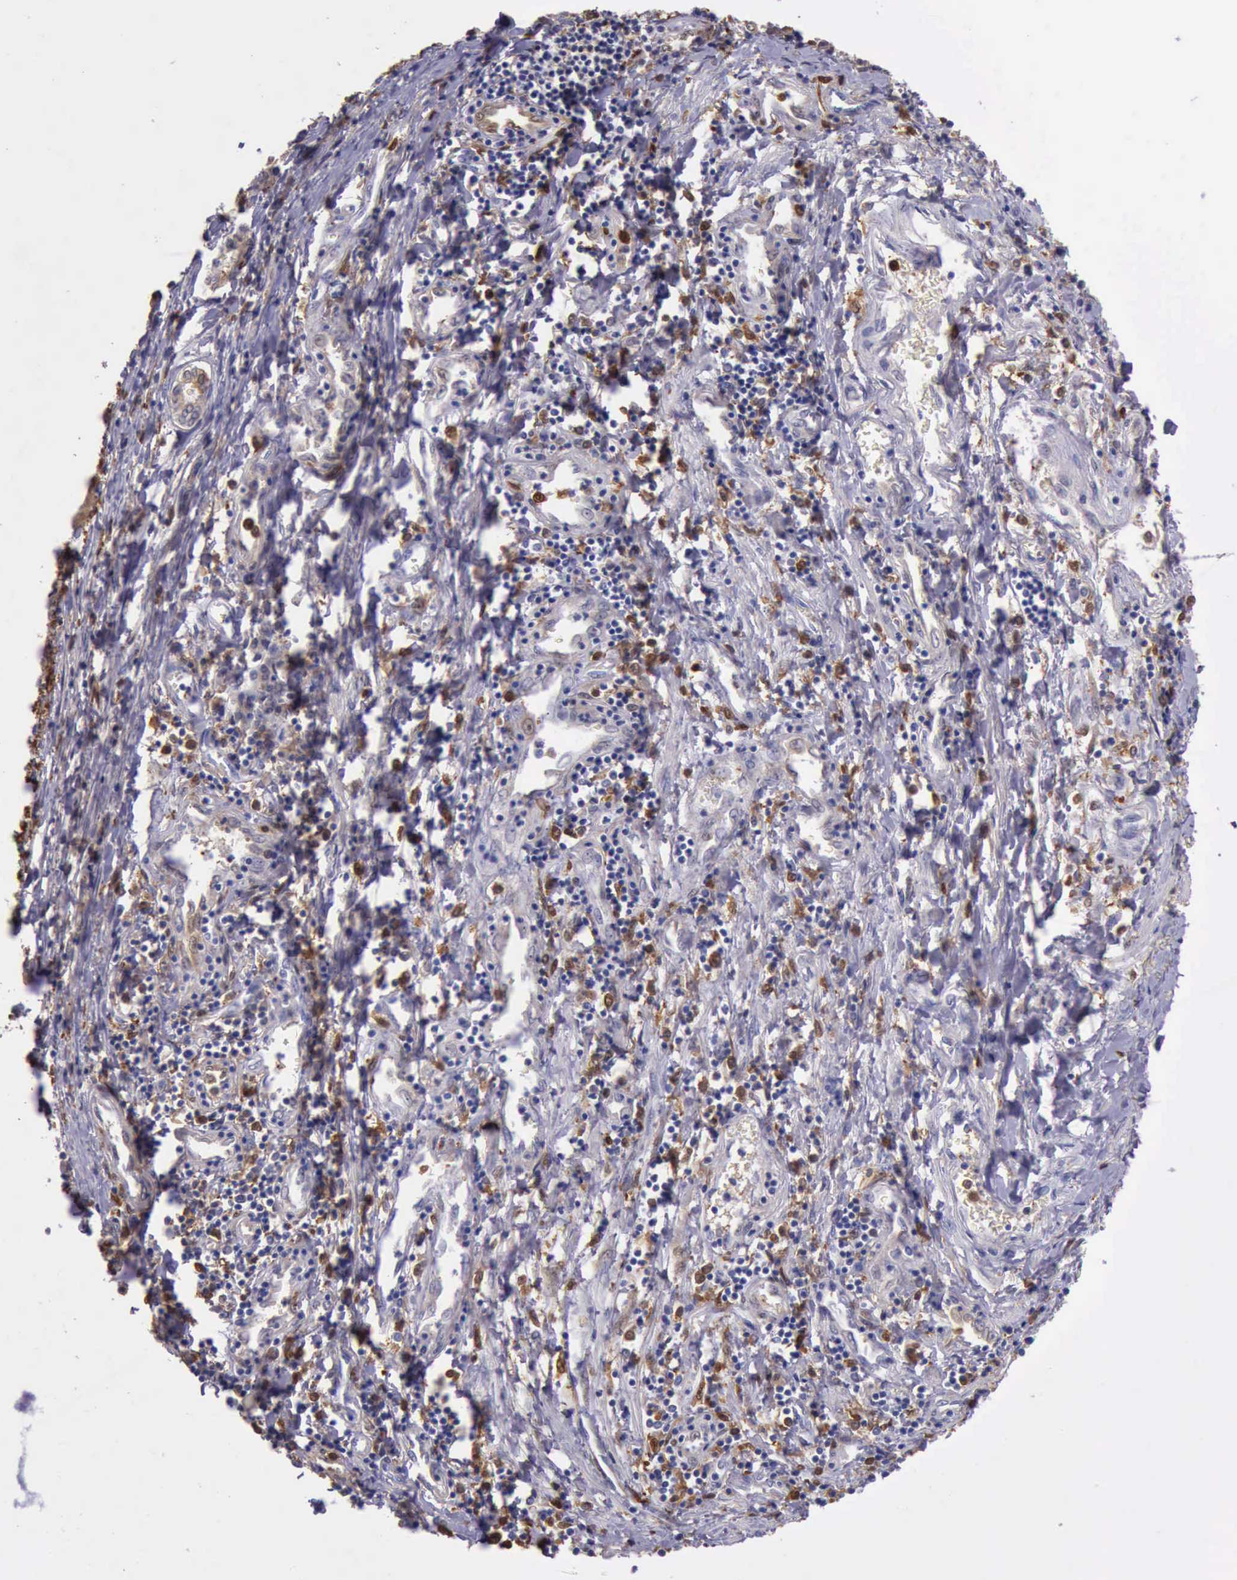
{"staining": {"intensity": "moderate", "quantity": "25%-75%", "location": "cytoplasmic/membranous,nuclear"}, "tissue": "liver cancer", "cell_type": "Tumor cells", "image_type": "cancer", "snomed": [{"axis": "morphology", "description": "Carcinoma, Hepatocellular, NOS"}, {"axis": "topography", "description": "Liver"}], "caption": "About 25%-75% of tumor cells in human liver cancer exhibit moderate cytoplasmic/membranous and nuclear protein staining as visualized by brown immunohistochemical staining.", "gene": "TYMP", "patient": {"sex": "male", "age": 24}}